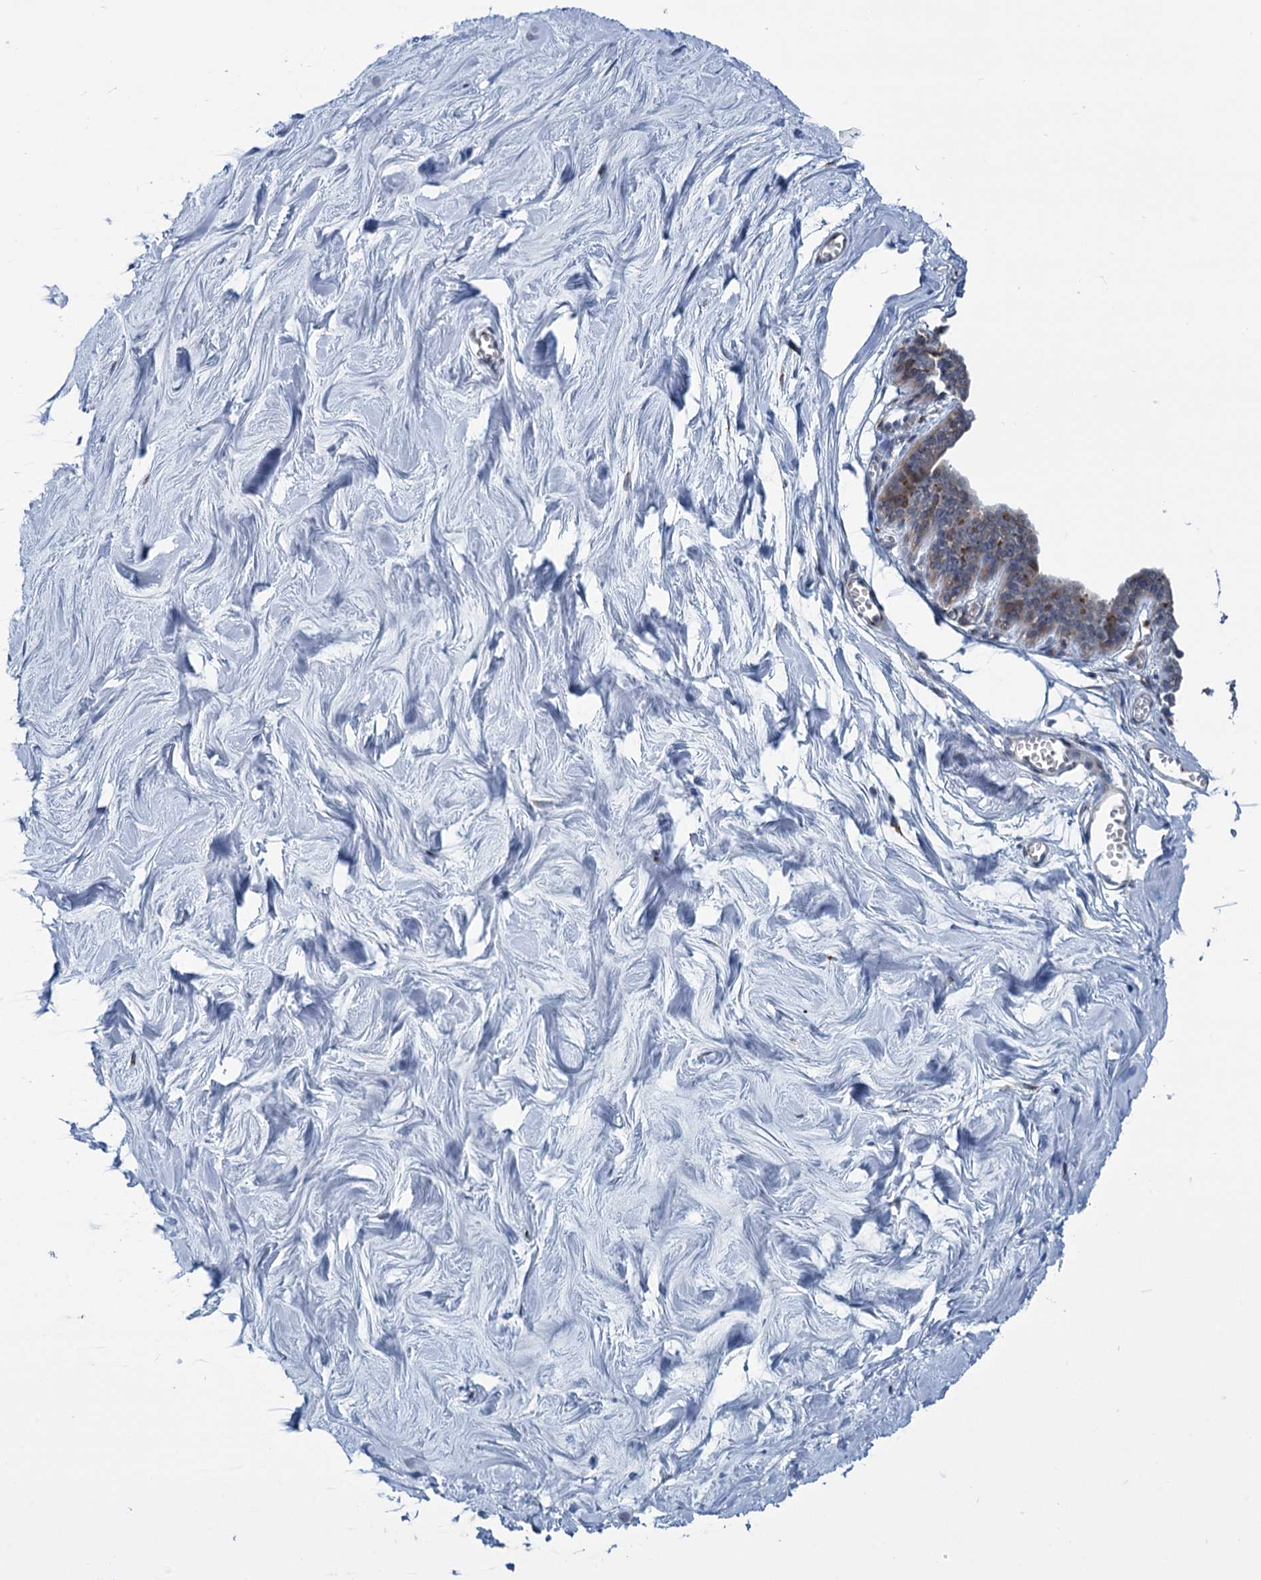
{"staining": {"intensity": "negative", "quantity": "none", "location": "none"}, "tissue": "breast", "cell_type": "Adipocytes", "image_type": "normal", "snomed": [{"axis": "morphology", "description": "Normal tissue, NOS"}, {"axis": "topography", "description": "Breast"}], "caption": "An IHC histopathology image of normal breast is shown. There is no staining in adipocytes of breast.", "gene": "ELP4", "patient": {"sex": "female", "age": 27}}